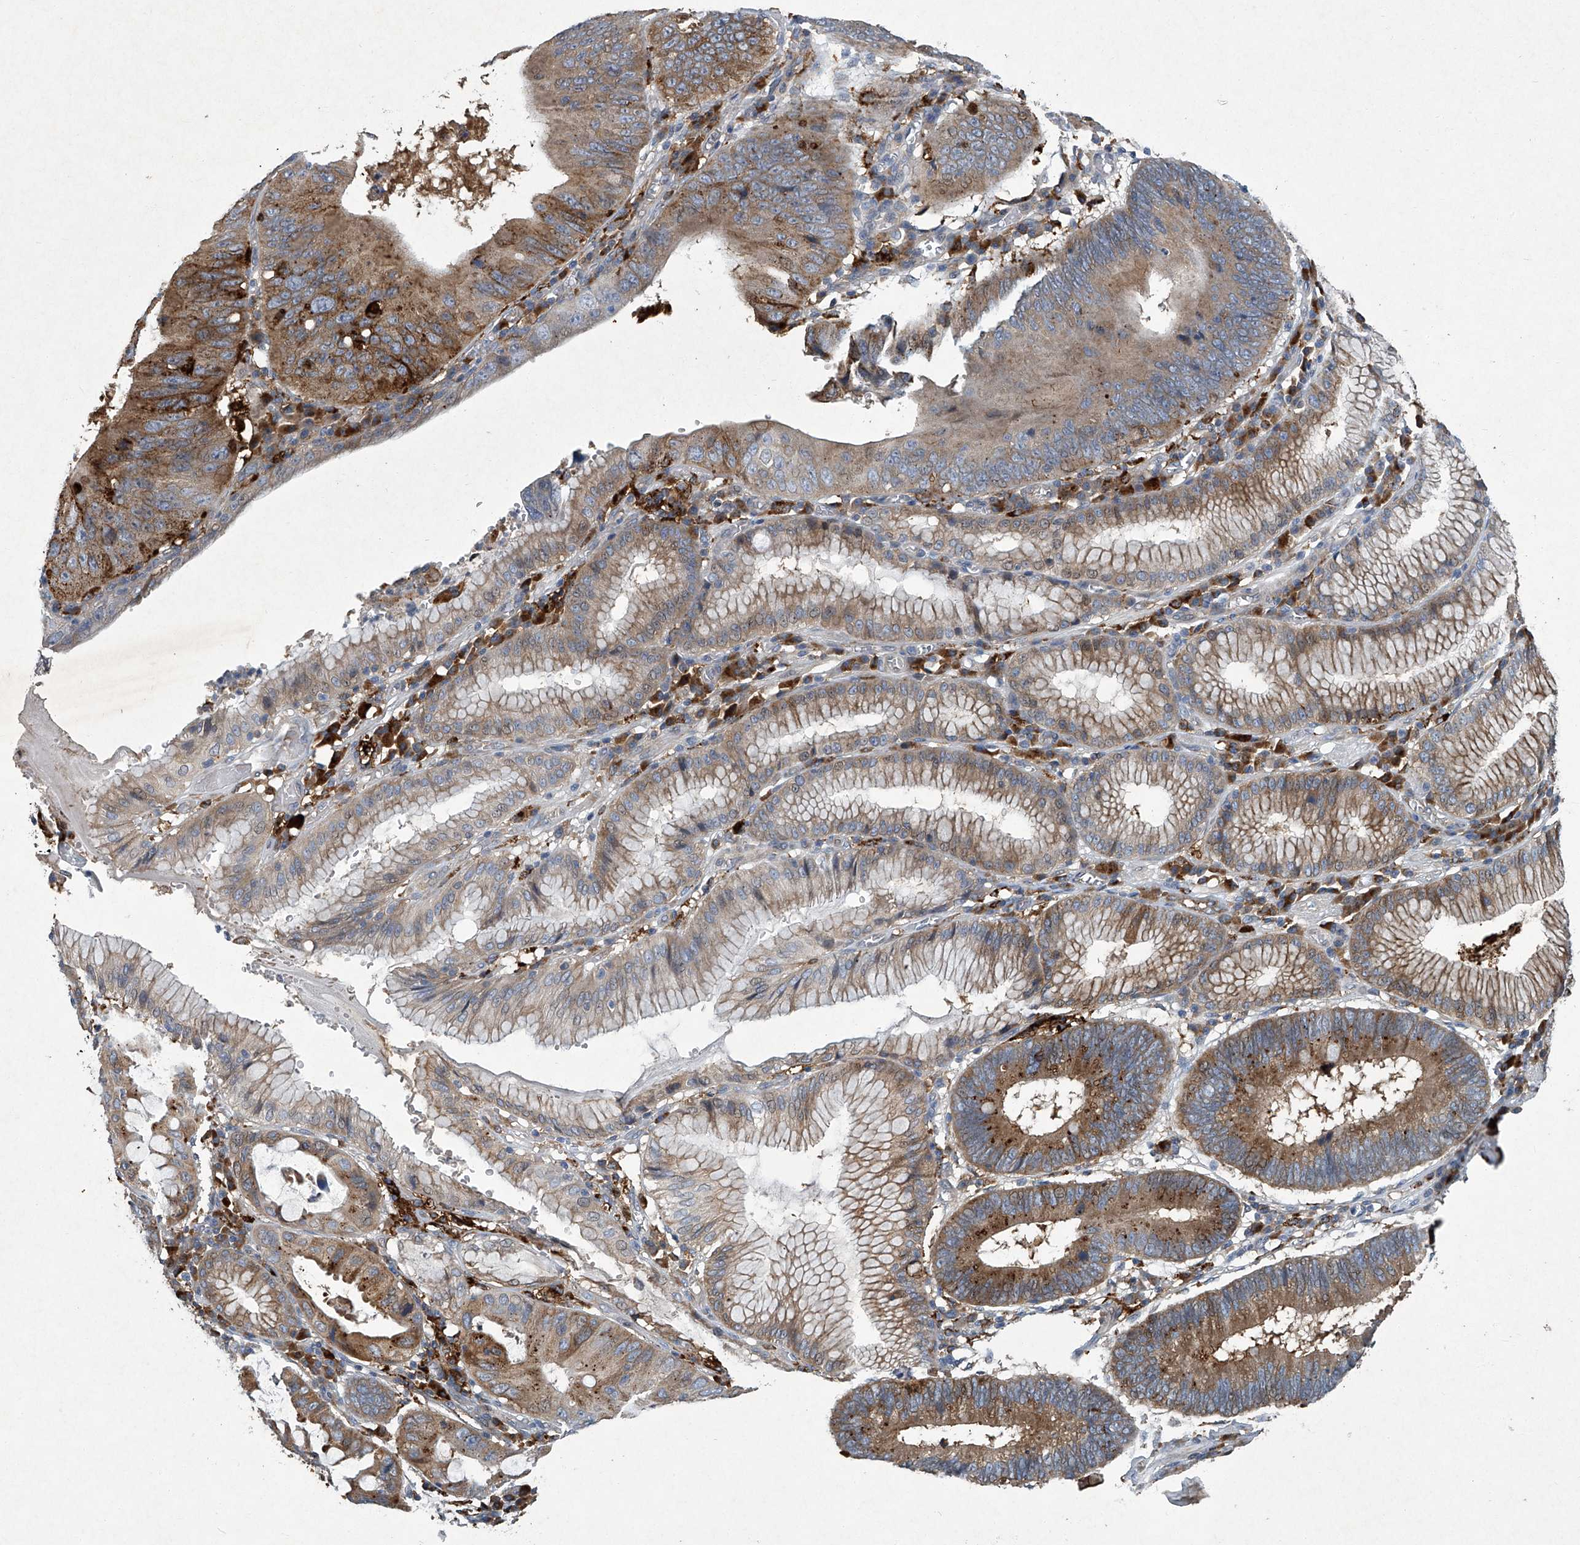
{"staining": {"intensity": "moderate", "quantity": "25%-75%", "location": "cytoplasmic/membranous"}, "tissue": "stomach cancer", "cell_type": "Tumor cells", "image_type": "cancer", "snomed": [{"axis": "morphology", "description": "Adenocarcinoma, NOS"}, {"axis": "topography", "description": "Stomach"}], "caption": "High-power microscopy captured an immunohistochemistry micrograph of stomach cancer (adenocarcinoma), revealing moderate cytoplasmic/membranous expression in about 25%-75% of tumor cells.", "gene": "FAM167A", "patient": {"sex": "male", "age": 59}}